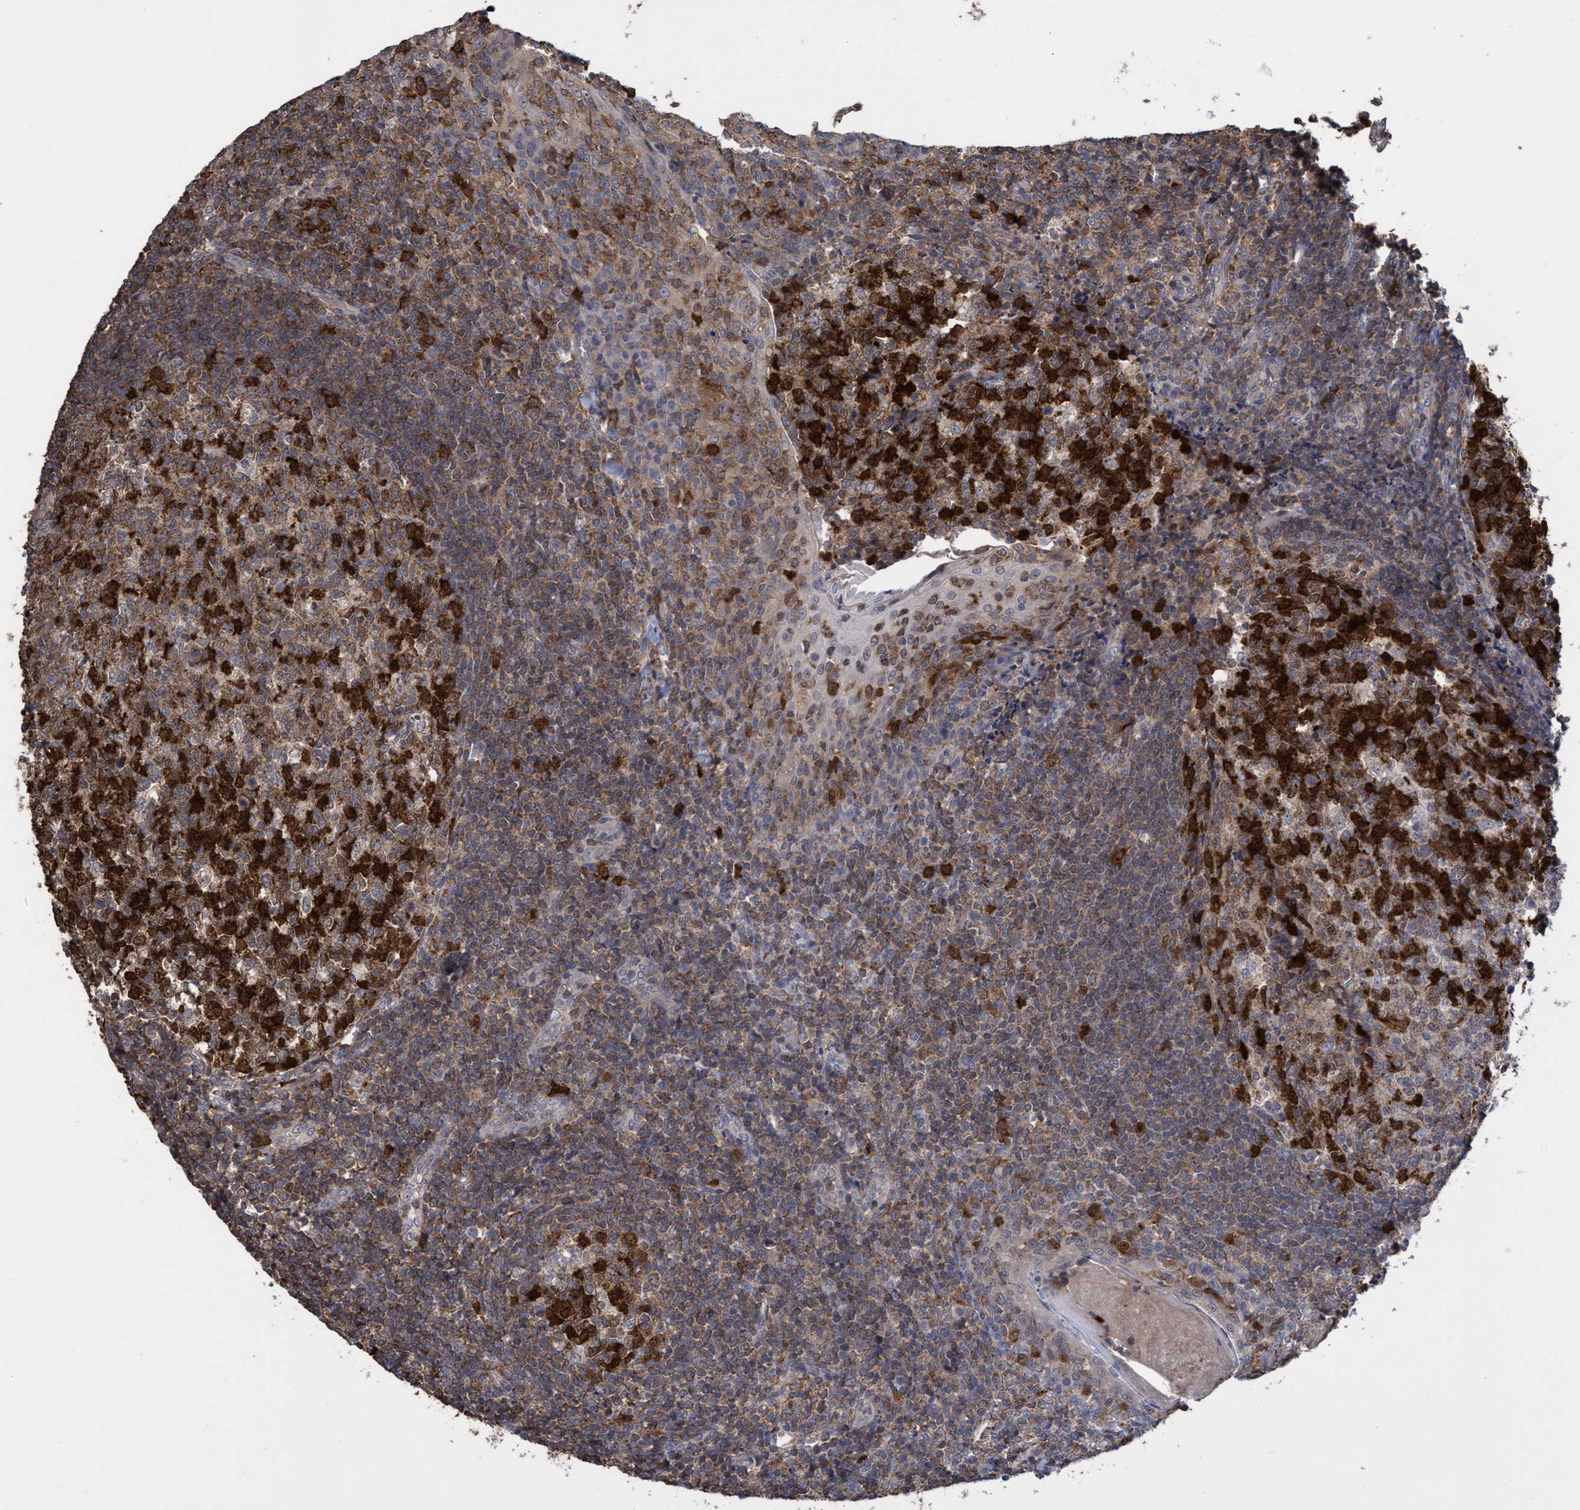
{"staining": {"intensity": "strong", "quantity": ">75%", "location": "cytoplasmic/membranous,nuclear"}, "tissue": "tonsil", "cell_type": "Germinal center cells", "image_type": "normal", "snomed": [{"axis": "morphology", "description": "Normal tissue, NOS"}, {"axis": "topography", "description": "Tonsil"}], "caption": "This micrograph reveals IHC staining of benign tonsil, with high strong cytoplasmic/membranous,nuclear expression in approximately >75% of germinal center cells.", "gene": "SLBP", "patient": {"sex": "female", "age": 19}}